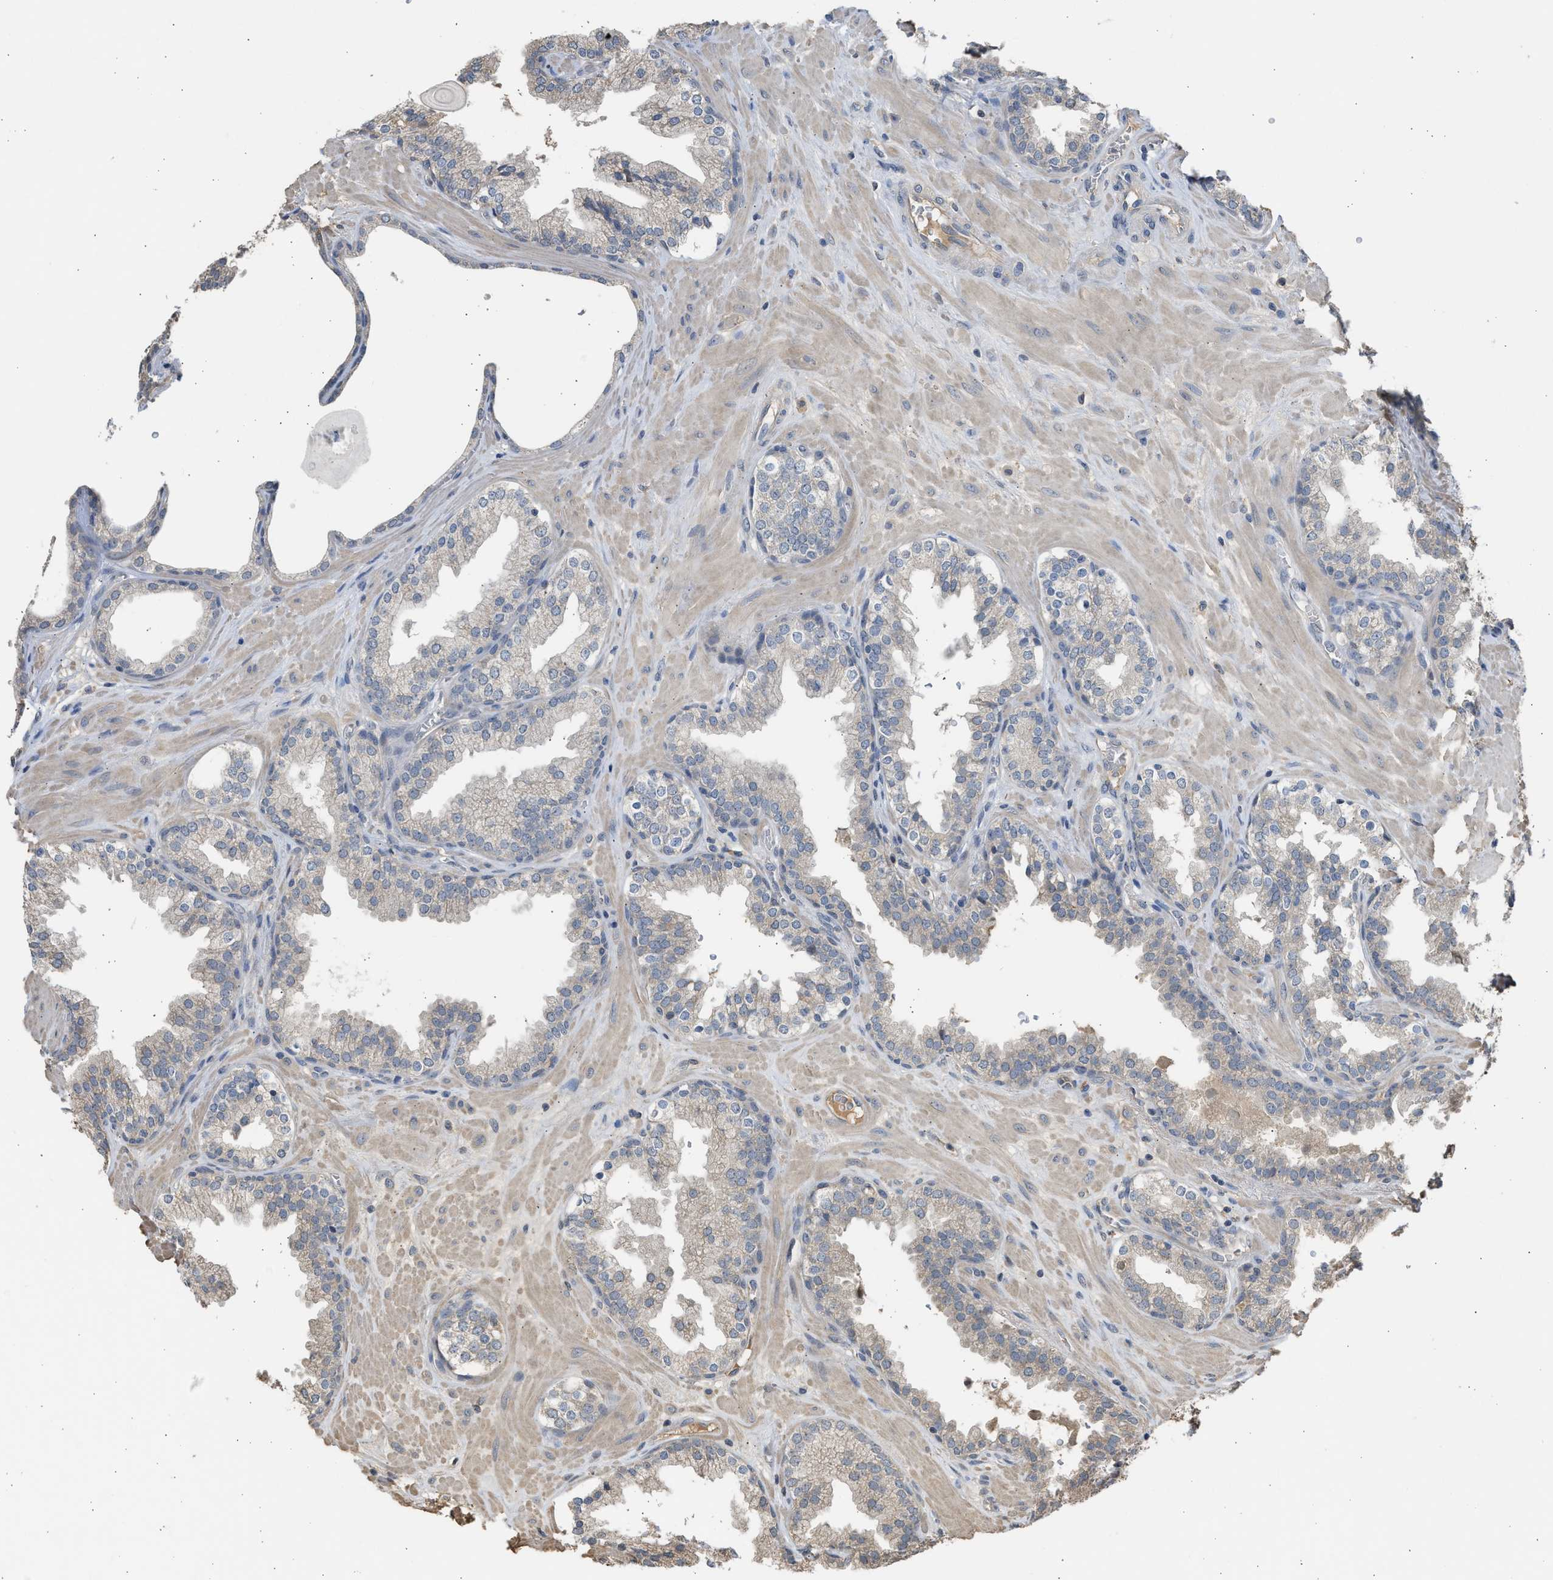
{"staining": {"intensity": "negative", "quantity": "none", "location": "none"}, "tissue": "prostate", "cell_type": "Glandular cells", "image_type": "normal", "snomed": [{"axis": "morphology", "description": "Normal tissue, NOS"}, {"axis": "topography", "description": "Prostate"}], "caption": "This is a photomicrograph of immunohistochemistry (IHC) staining of unremarkable prostate, which shows no expression in glandular cells. Nuclei are stained in blue.", "gene": "SULT2A1", "patient": {"sex": "male", "age": 51}}